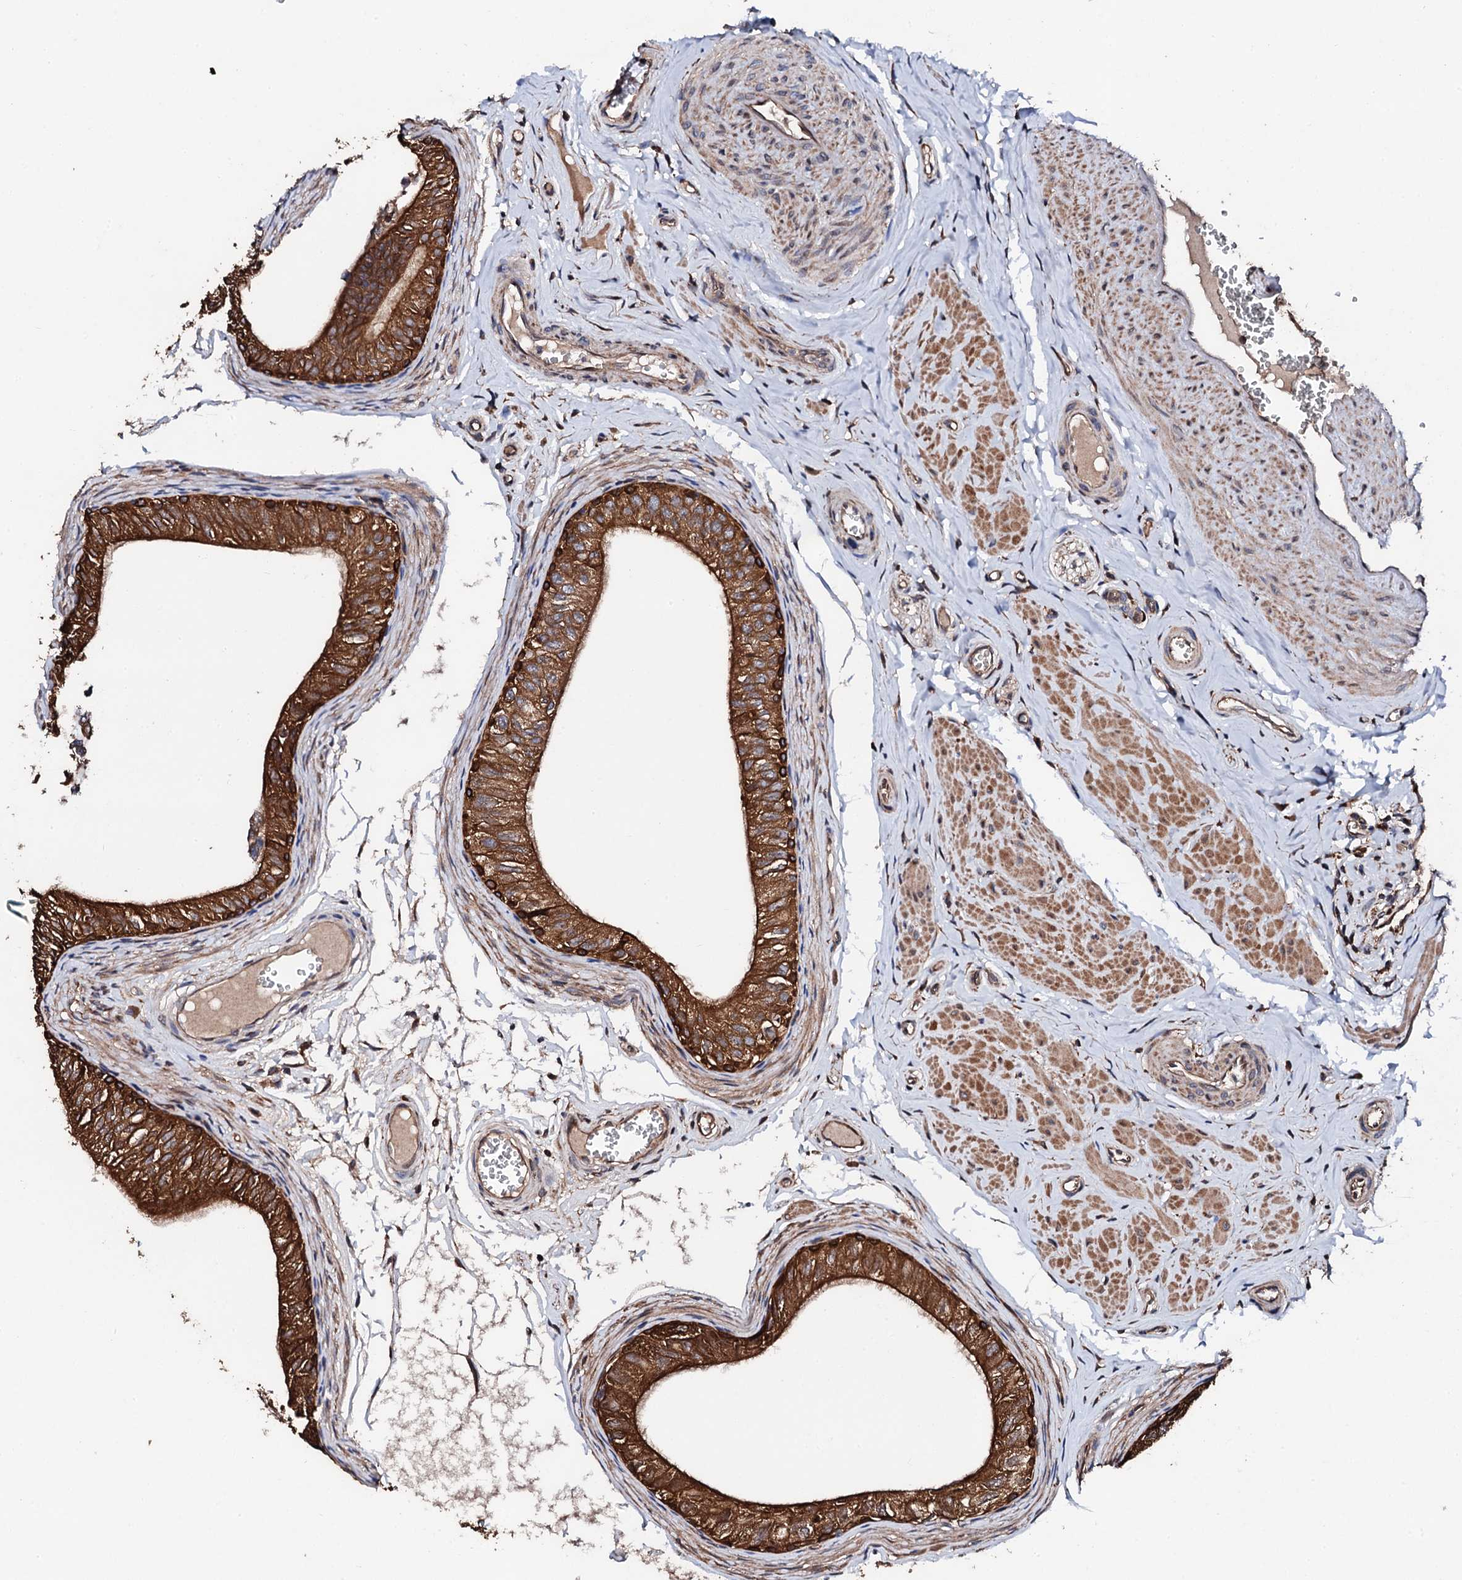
{"staining": {"intensity": "strong", "quantity": ">75%", "location": "cytoplasmic/membranous"}, "tissue": "epididymis", "cell_type": "Glandular cells", "image_type": "normal", "snomed": [{"axis": "morphology", "description": "Normal tissue, NOS"}, {"axis": "topography", "description": "Epididymis"}], "caption": "This photomicrograph shows normal epididymis stained with immunohistochemistry to label a protein in brown. The cytoplasmic/membranous of glandular cells show strong positivity for the protein. Nuclei are counter-stained blue.", "gene": "CKAP5", "patient": {"sex": "male", "age": 42}}